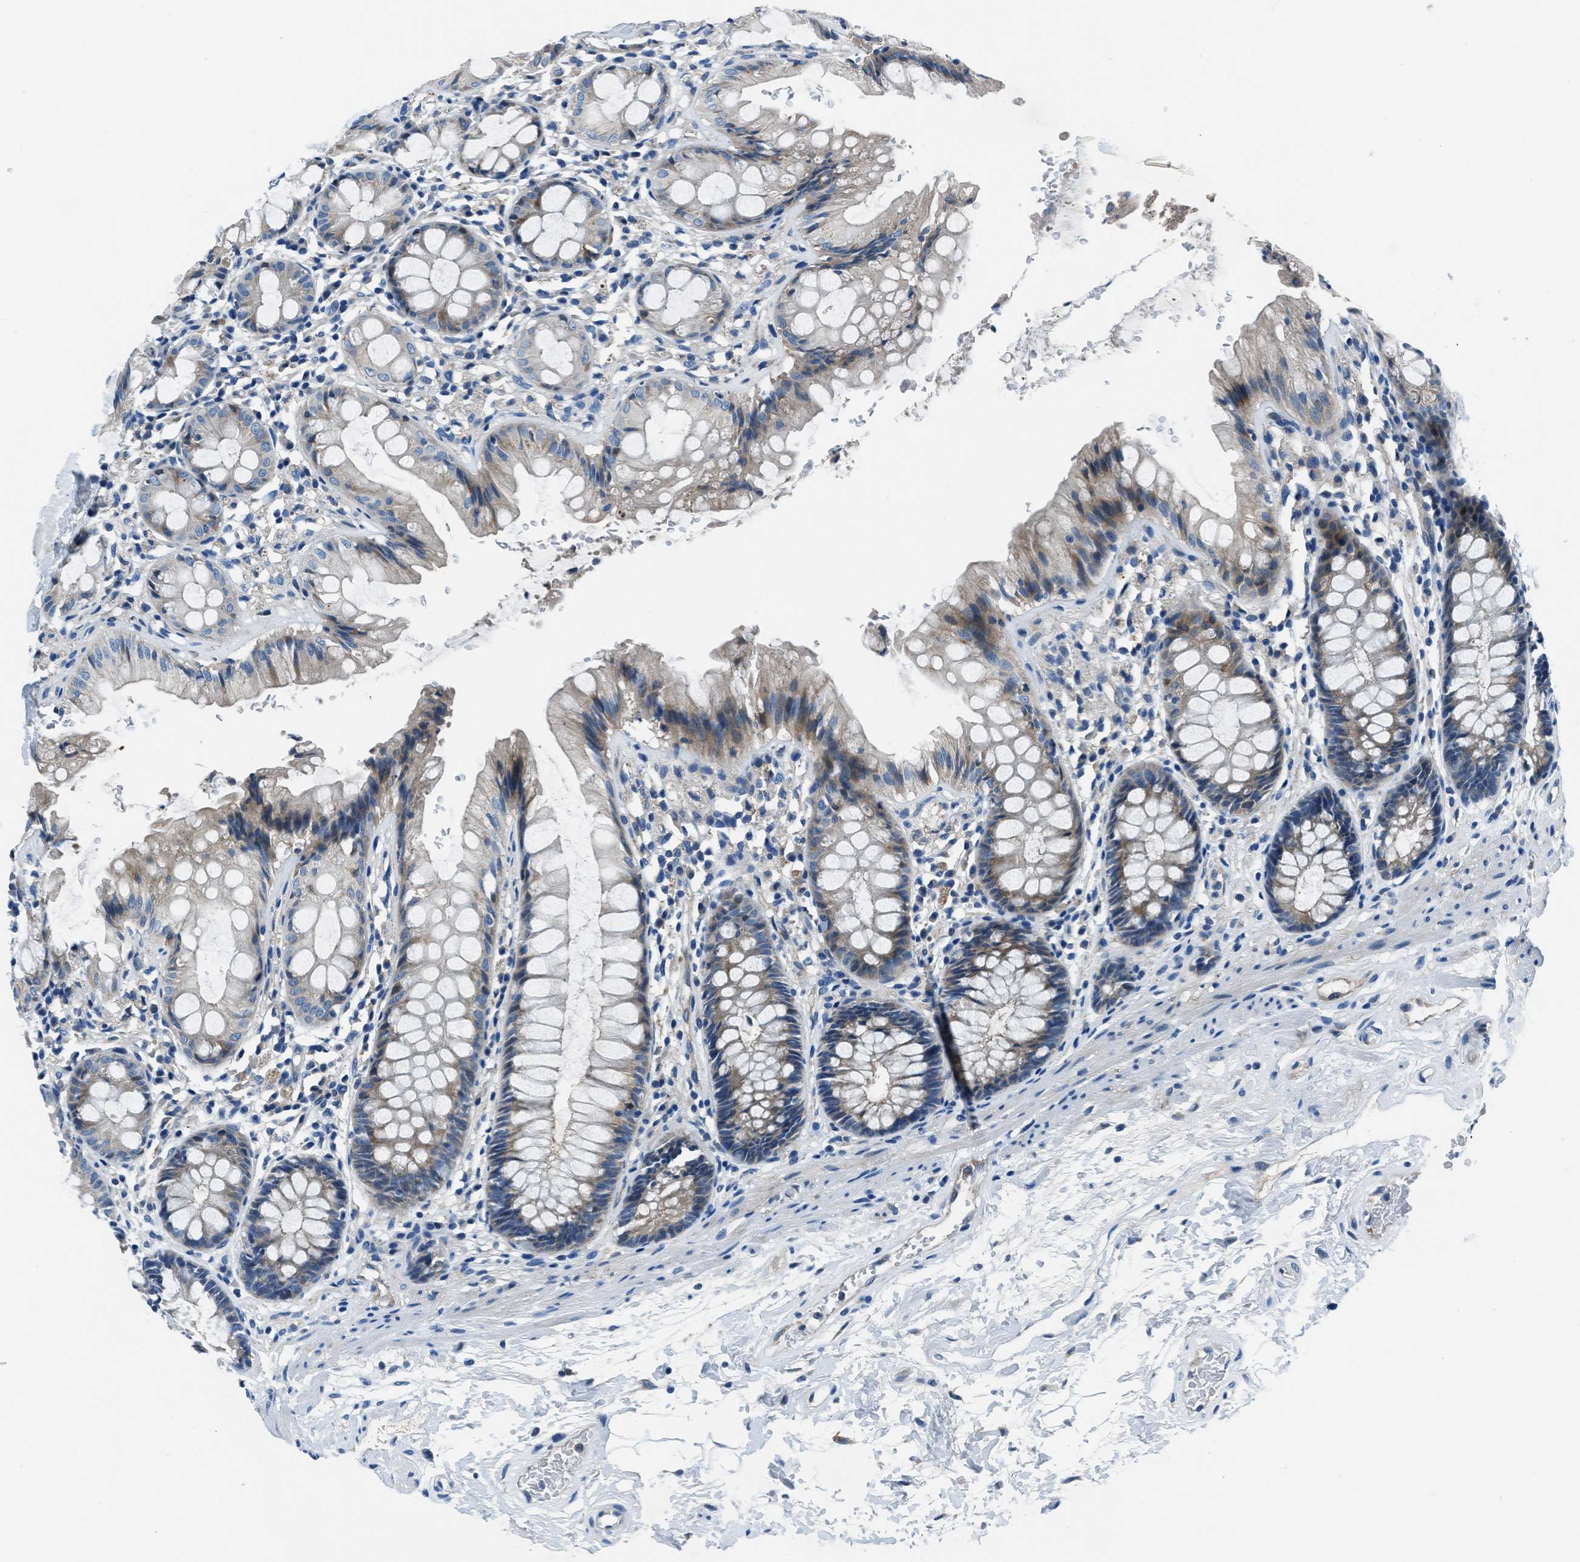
{"staining": {"intensity": "moderate", "quantity": "25%-75%", "location": "cytoplasmic/membranous"}, "tissue": "rectum", "cell_type": "Glandular cells", "image_type": "normal", "snomed": [{"axis": "morphology", "description": "Normal tissue, NOS"}, {"axis": "topography", "description": "Rectum"}], "caption": "IHC of unremarkable rectum displays medium levels of moderate cytoplasmic/membranous staining in about 25%-75% of glandular cells. Nuclei are stained in blue.", "gene": "SLC38A6", "patient": {"sex": "male", "age": 64}}